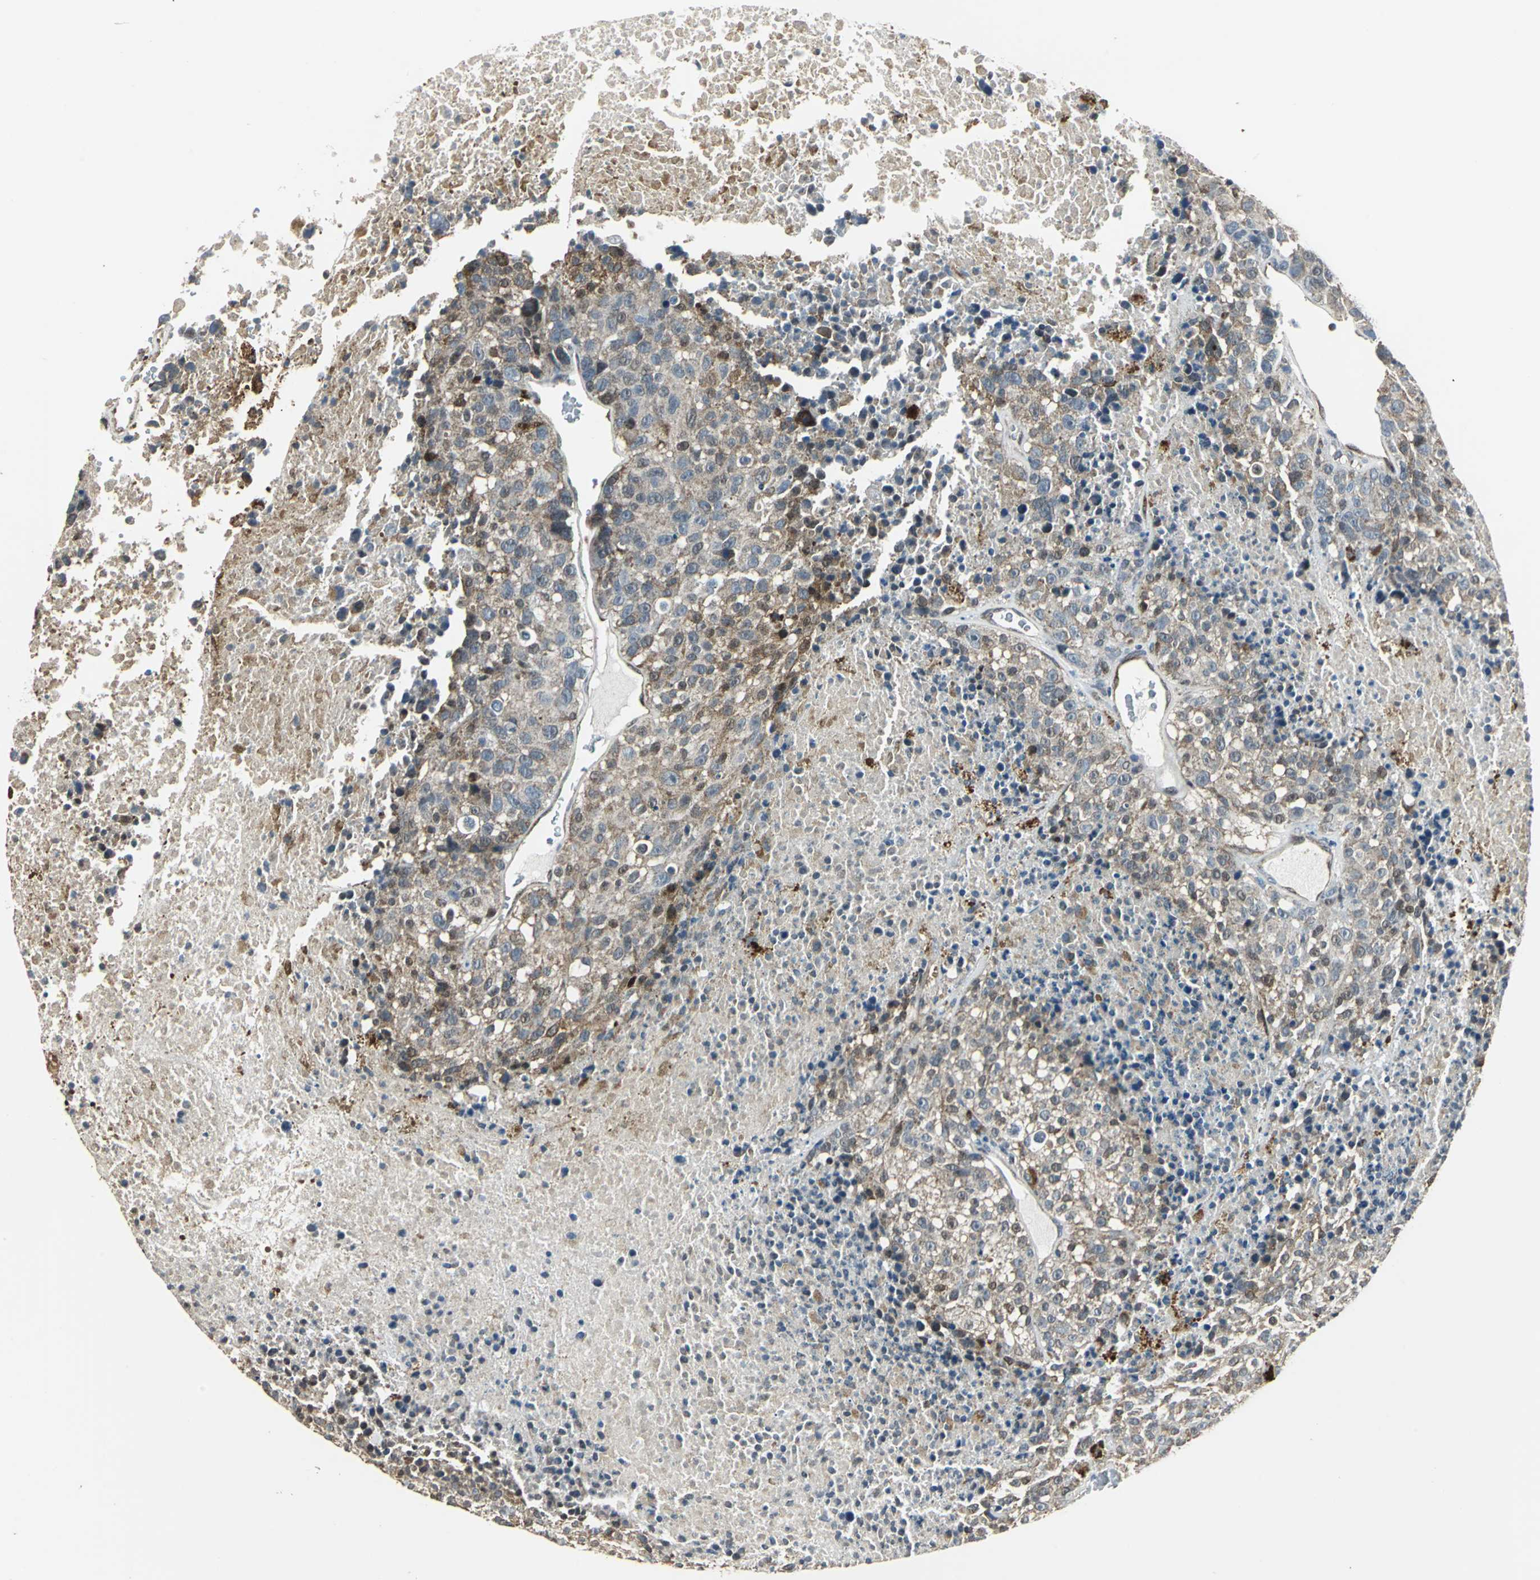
{"staining": {"intensity": "moderate", "quantity": ">75%", "location": "cytoplasmic/membranous"}, "tissue": "melanoma", "cell_type": "Tumor cells", "image_type": "cancer", "snomed": [{"axis": "morphology", "description": "Malignant melanoma, Metastatic site"}, {"axis": "topography", "description": "Cerebral cortex"}], "caption": "Protein expression analysis of human malignant melanoma (metastatic site) reveals moderate cytoplasmic/membranous positivity in about >75% of tumor cells.", "gene": "DNAJB4", "patient": {"sex": "female", "age": 52}}